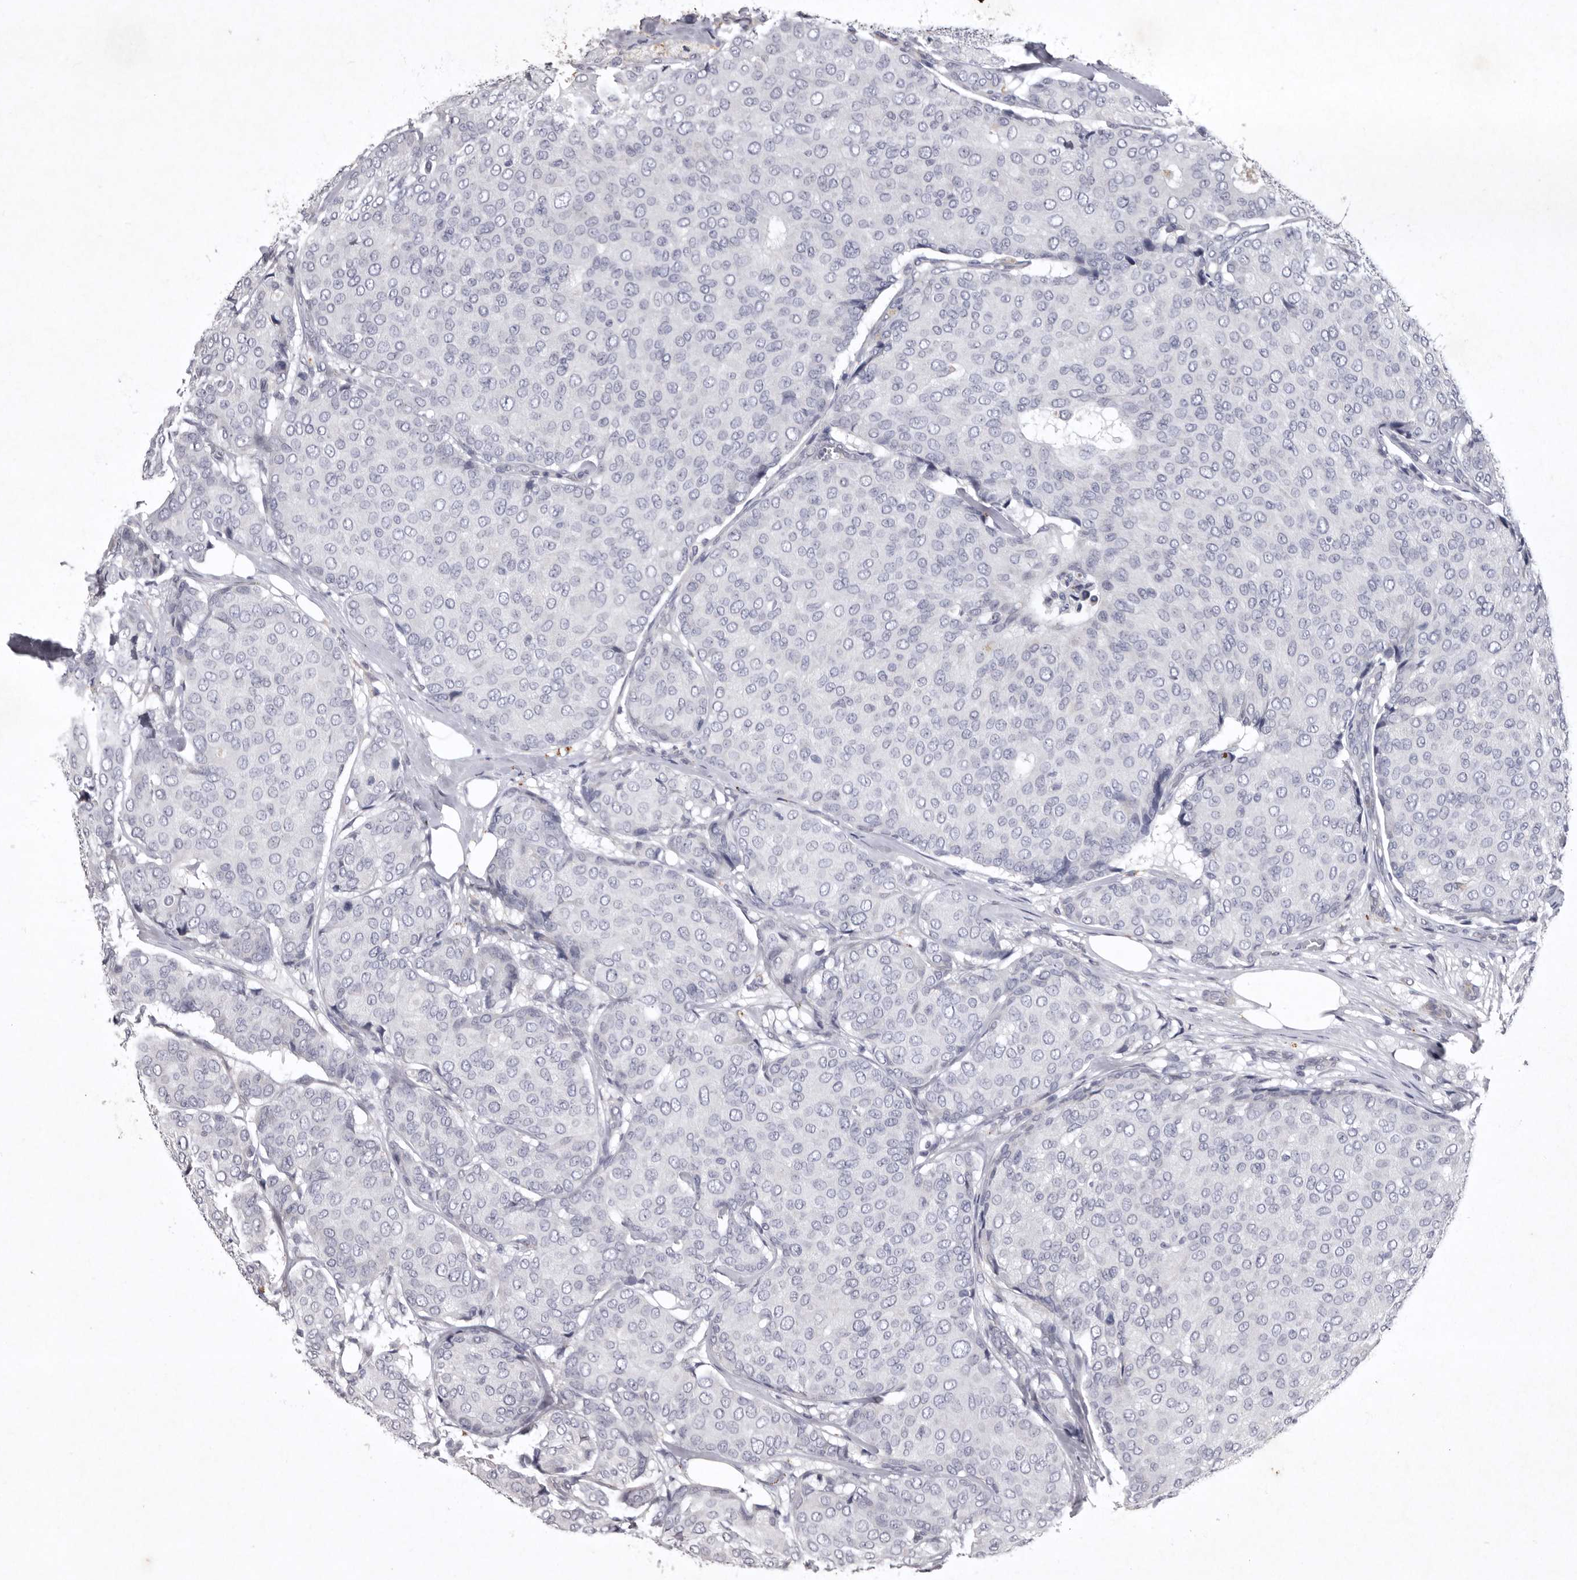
{"staining": {"intensity": "negative", "quantity": "none", "location": "none"}, "tissue": "breast cancer", "cell_type": "Tumor cells", "image_type": "cancer", "snomed": [{"axis": "morphology", "description": "Duct carcinoma"}, {"axis": "topography", "description": "Breast"}], "caption": "Breast infiltrating ductal carcinoma stained for a protein using IHC demonstrates no expression tumor cells.", "gene": "NKAIN4", "patient": {"sex": "female", "age": 75}}